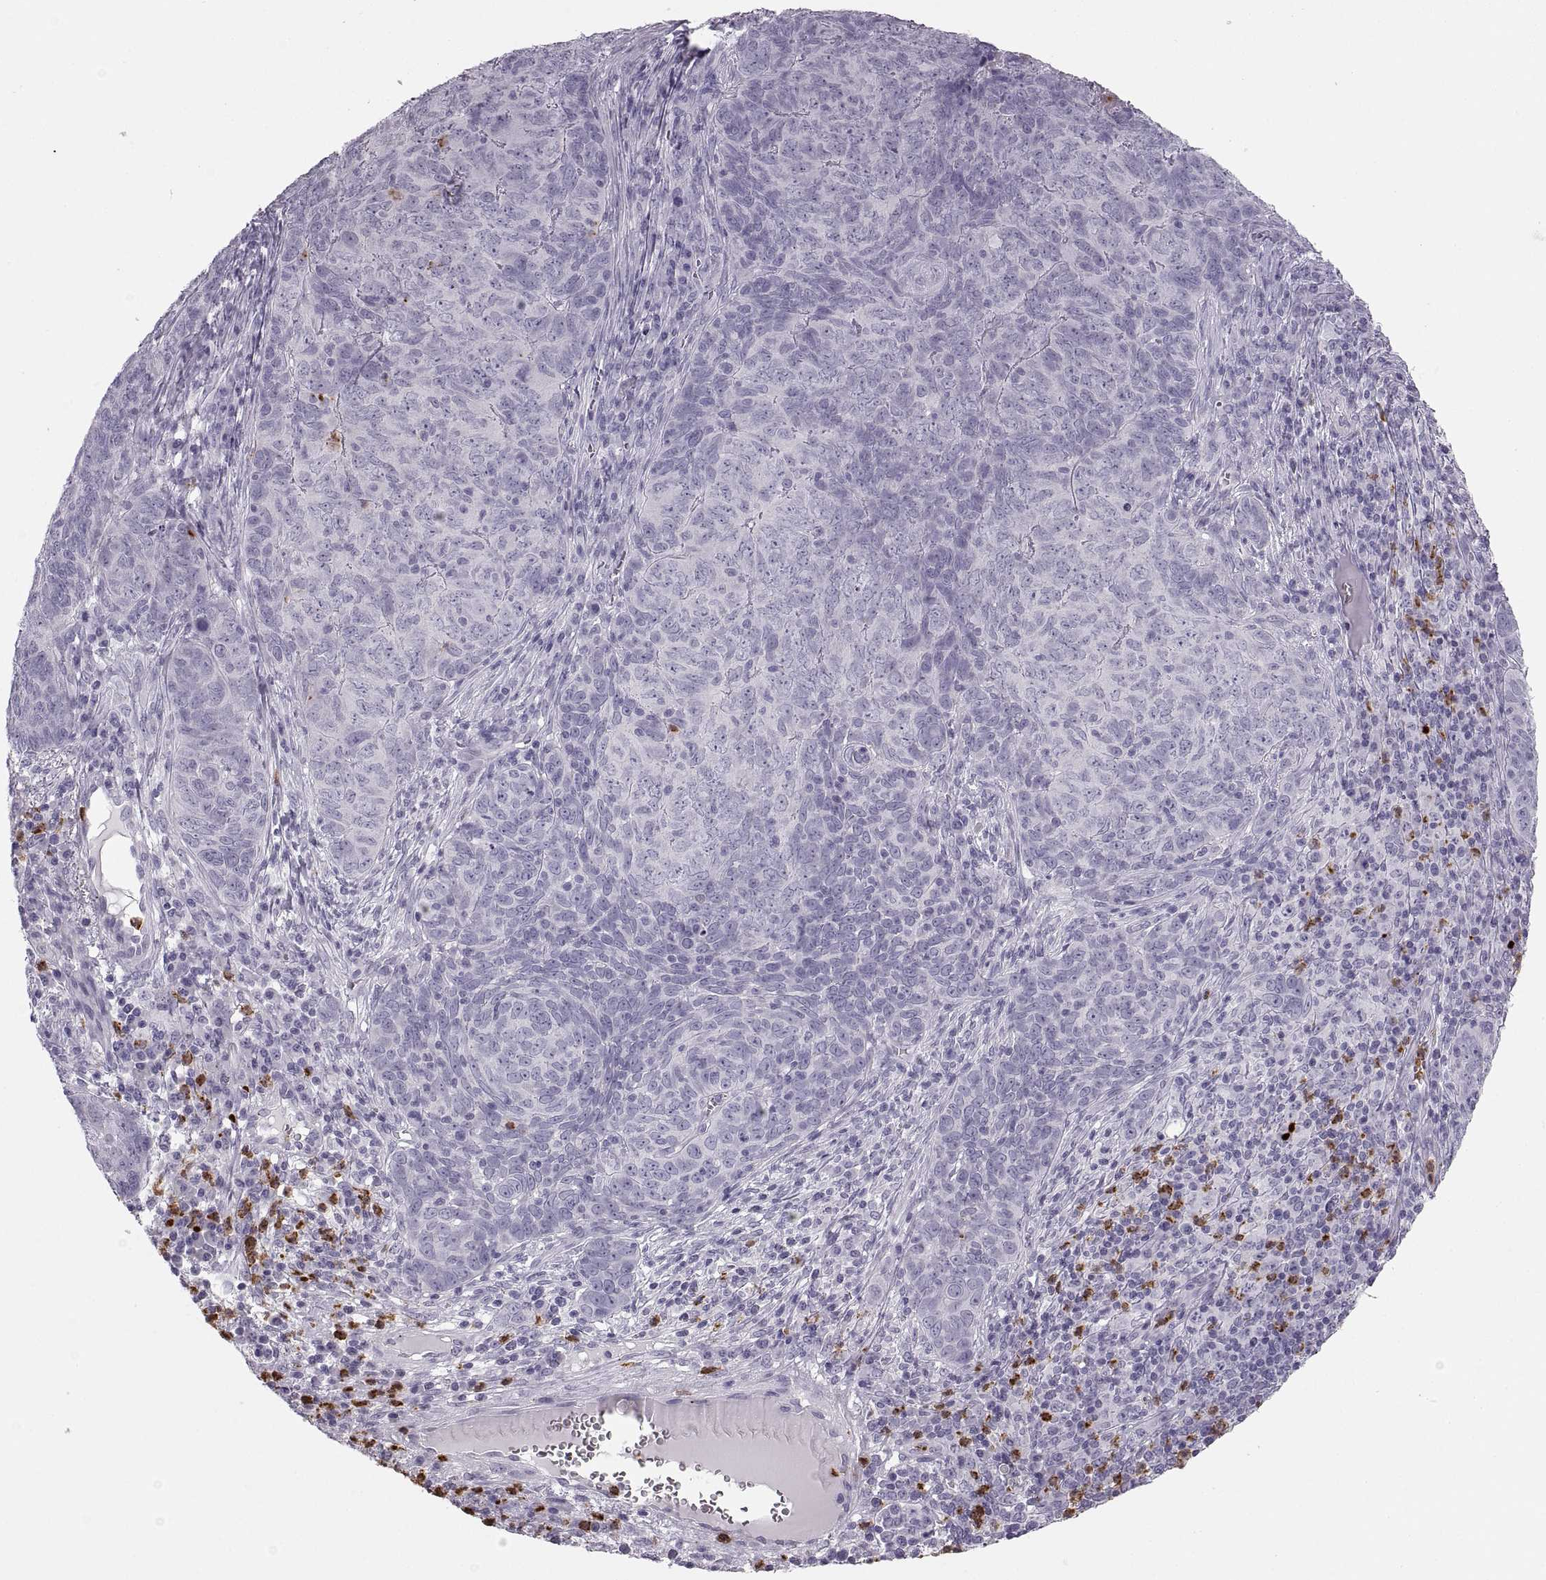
{"staining": {"intensity": "negative", "quantity": "none", "location": "none"}, "tissue": "skin cancer", "cell_type": "Tumor cells", "image_type": "cancer", "snomed": [{"axis": "morphology", "description": "Squamous cell carcinoma, NOS"}, {"axis": "topography", "description": "Skin"}, {"axis": "topography", "description": "Anal"}], "caption": "Skin cancer was stained to show a protein in brown. There is no significant positivity in tumor cells. (Stains: DAB immunohistochemistry with hematoxylin counter stain, Microscopy: brightfield microscopy at high magnification).", "gene": "MILR1", "patient": {"sex": "female", "age": 51}}